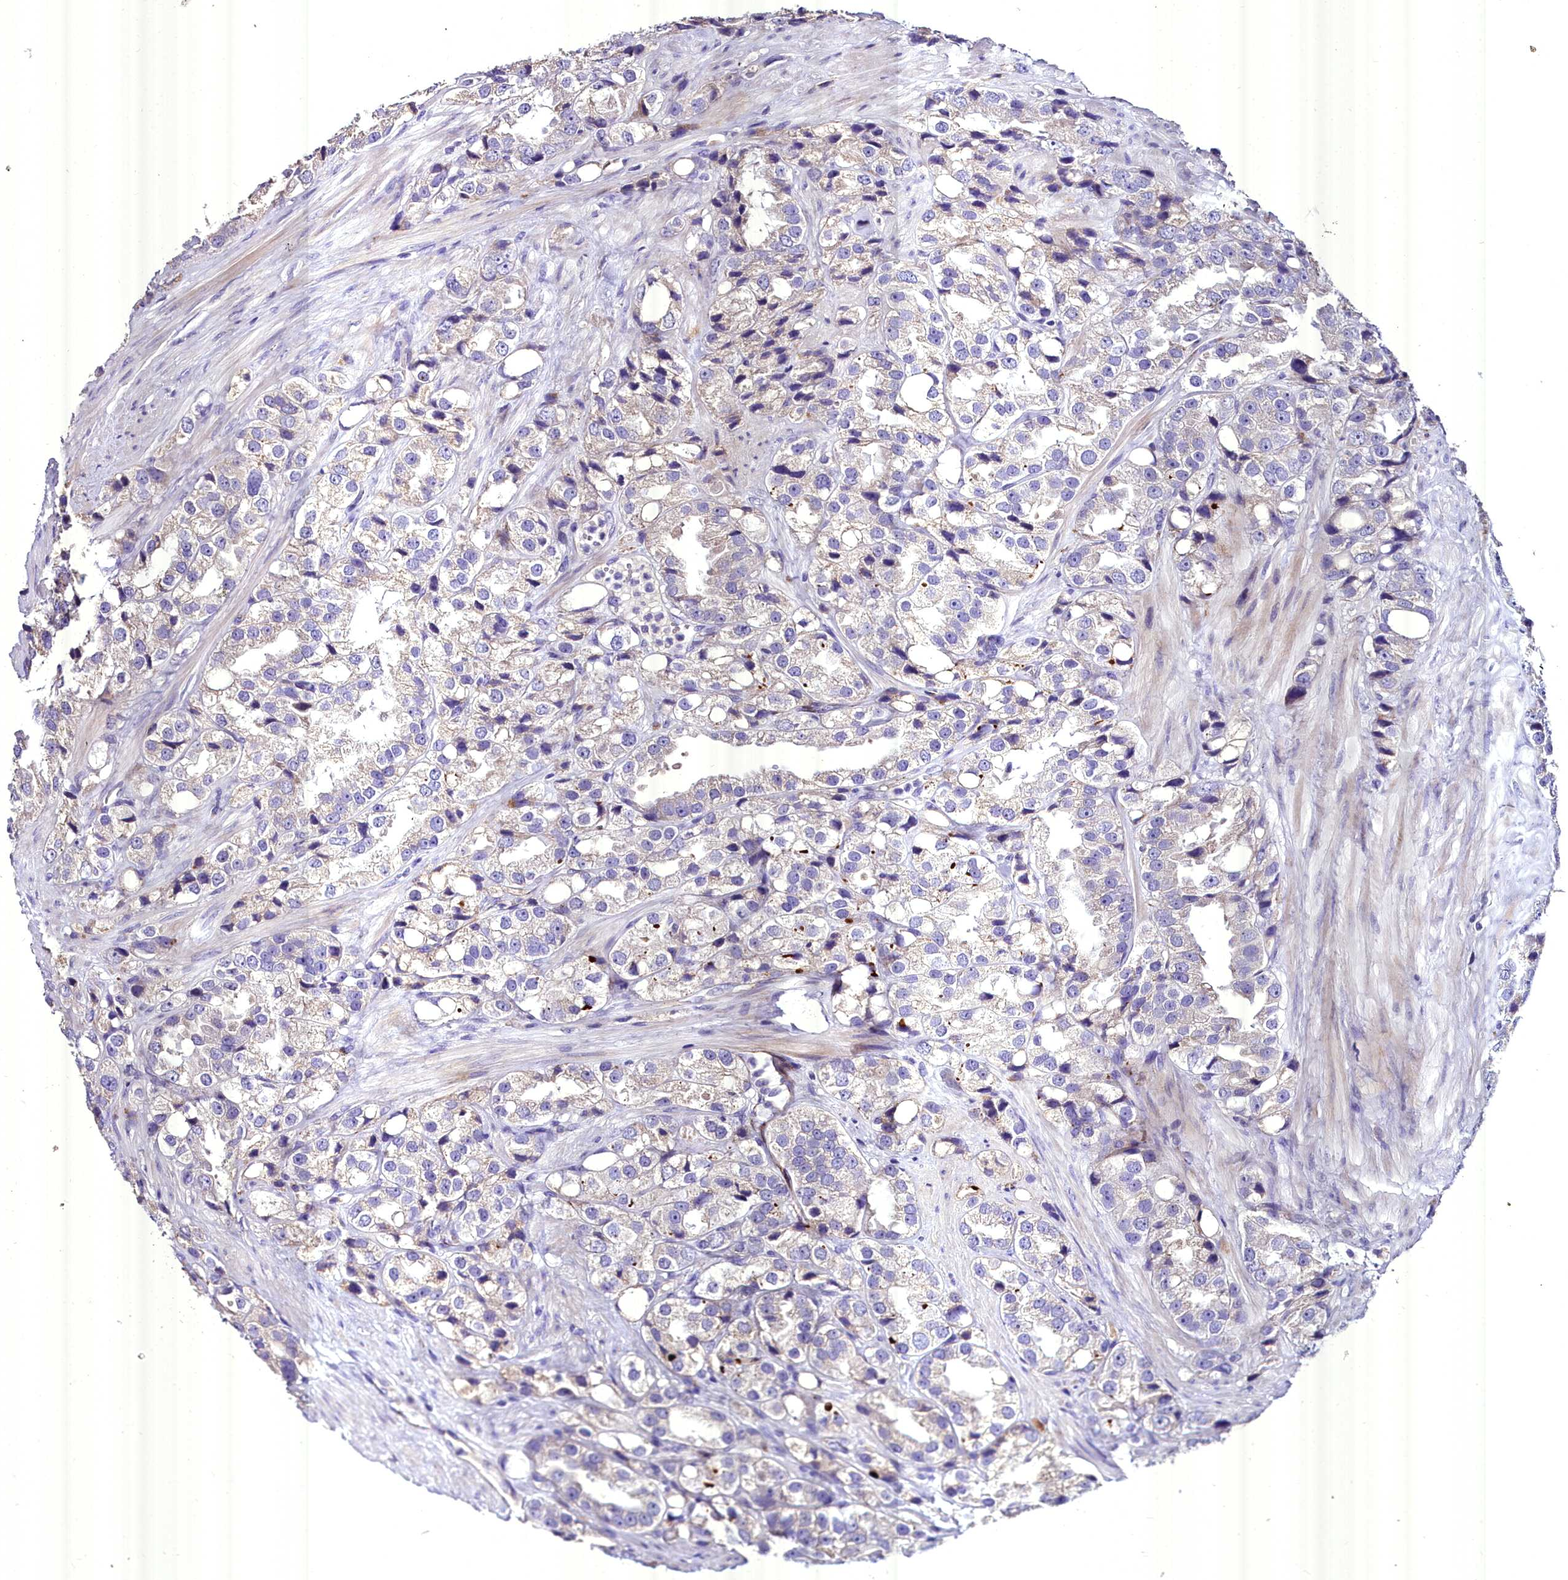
{"staining": {"intensity": "weak", "quantity": "<25%", "location": "cytoplasmic/membranous"}, "tissue": "prostate cancer", "cell_type": "Tumor cells", "image_type": "cancer", "snomed": [{"axis": "morphology", "description": "Adenocarcinoma, NOS"}, {"axis": "topography", "description": "Prostate"}], "caption": "Tumor cells show no significant protein positivity in prostate cancer (adenocarcinoma).", "gene": "MS4A18", "patient": {"sex": "male", "age": 79}}